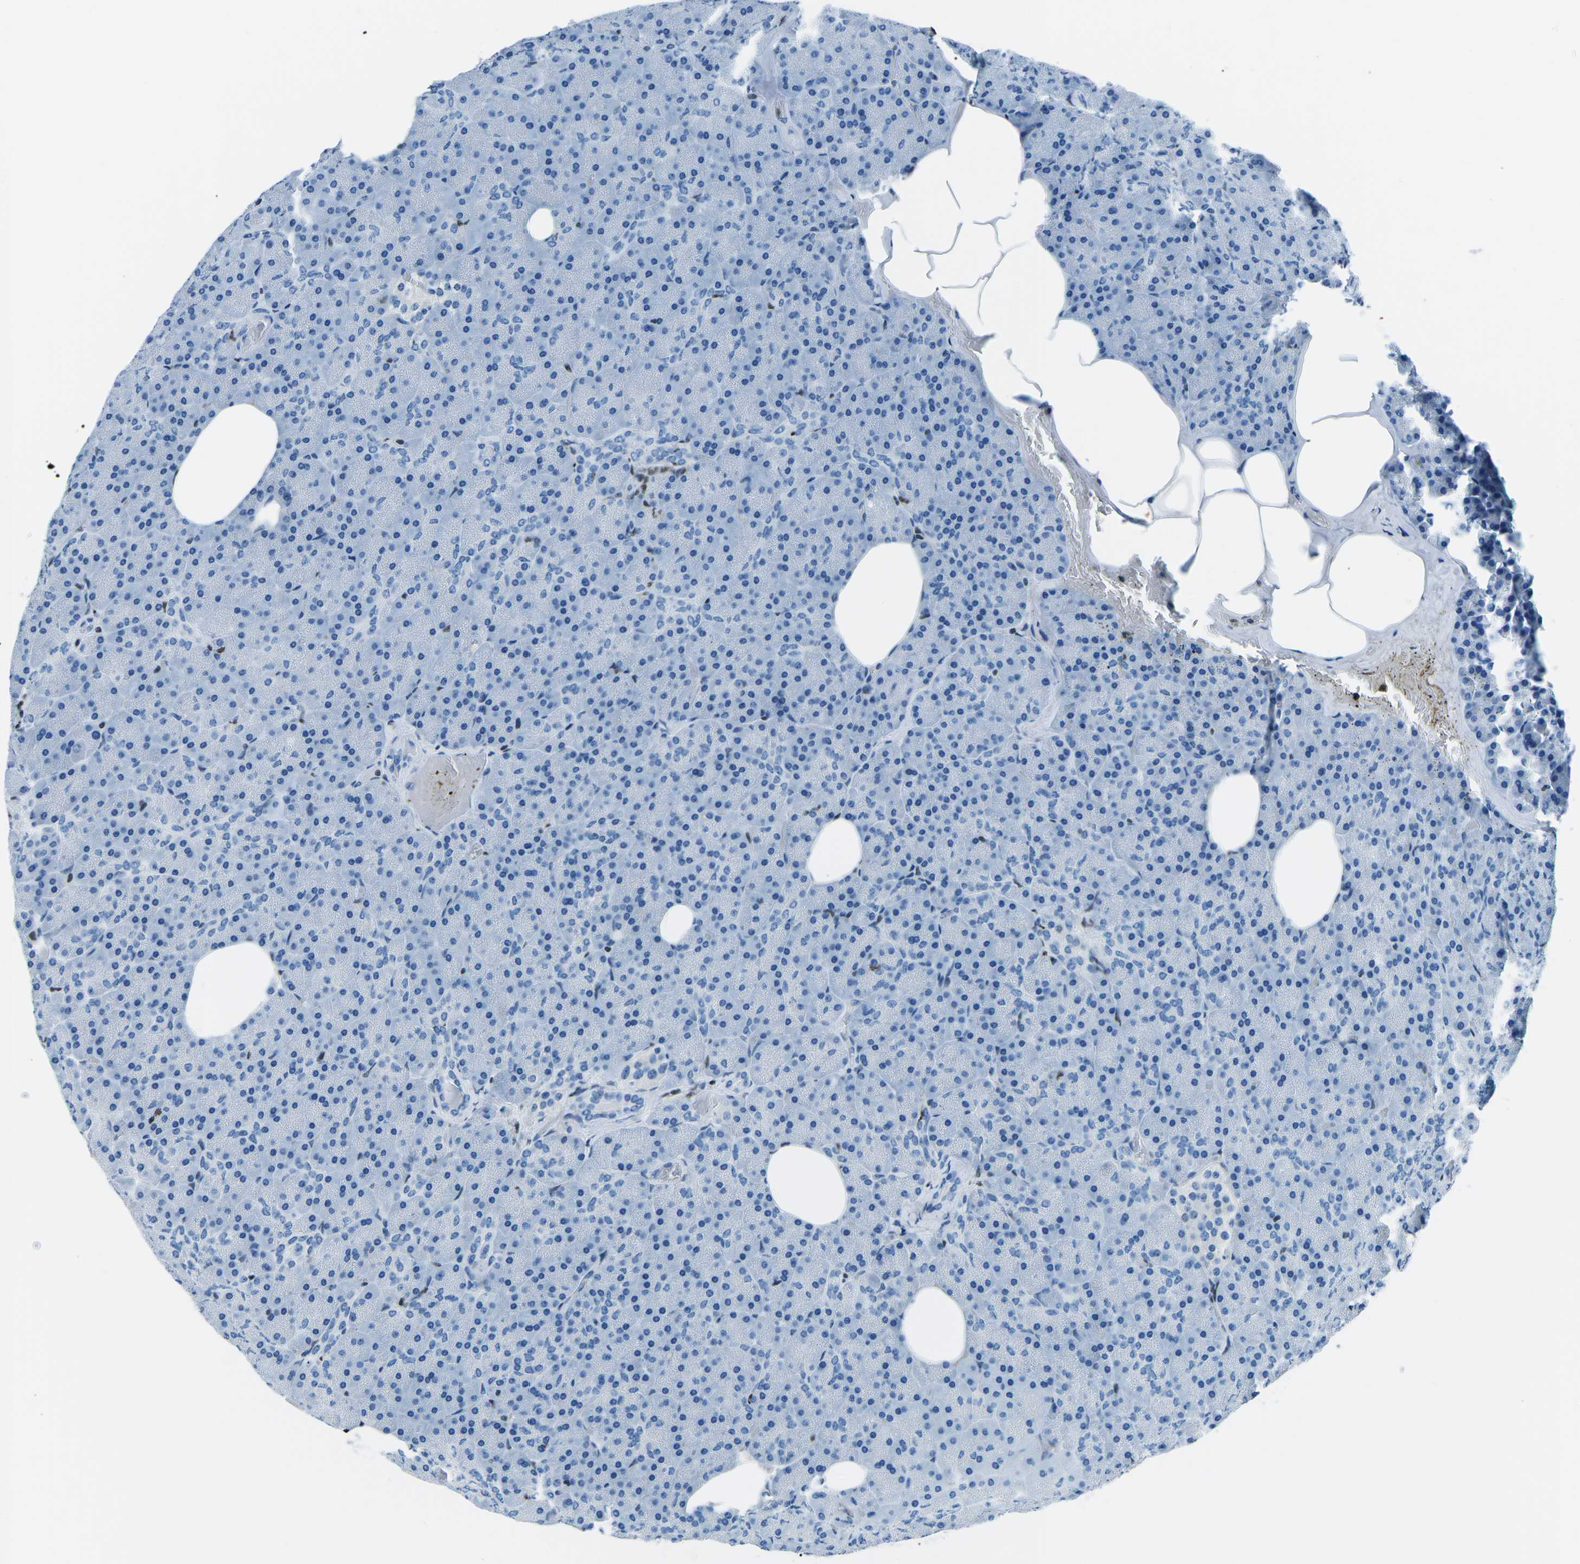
{"staining": {"intensity": "negative", "quantity": "none", "location": "none"}, "tissue": "pancreas", "cell_type": "Exocrine glandular cells", "image_type": "normal", "snomed": [{"axis": "morphology", "description": "Normal tissue, NOS"}, {"axis": "topography", "description": "Pancreas"}], "caption": "There is no significant positivity in exocrine glandular cells of pancreas. (DAB (3,3'-diaminobenzidine) immunohistochemistry (IHC), high magnification).", "gene": "CELF2", "patient": {"sex": "female", "age": 35}}